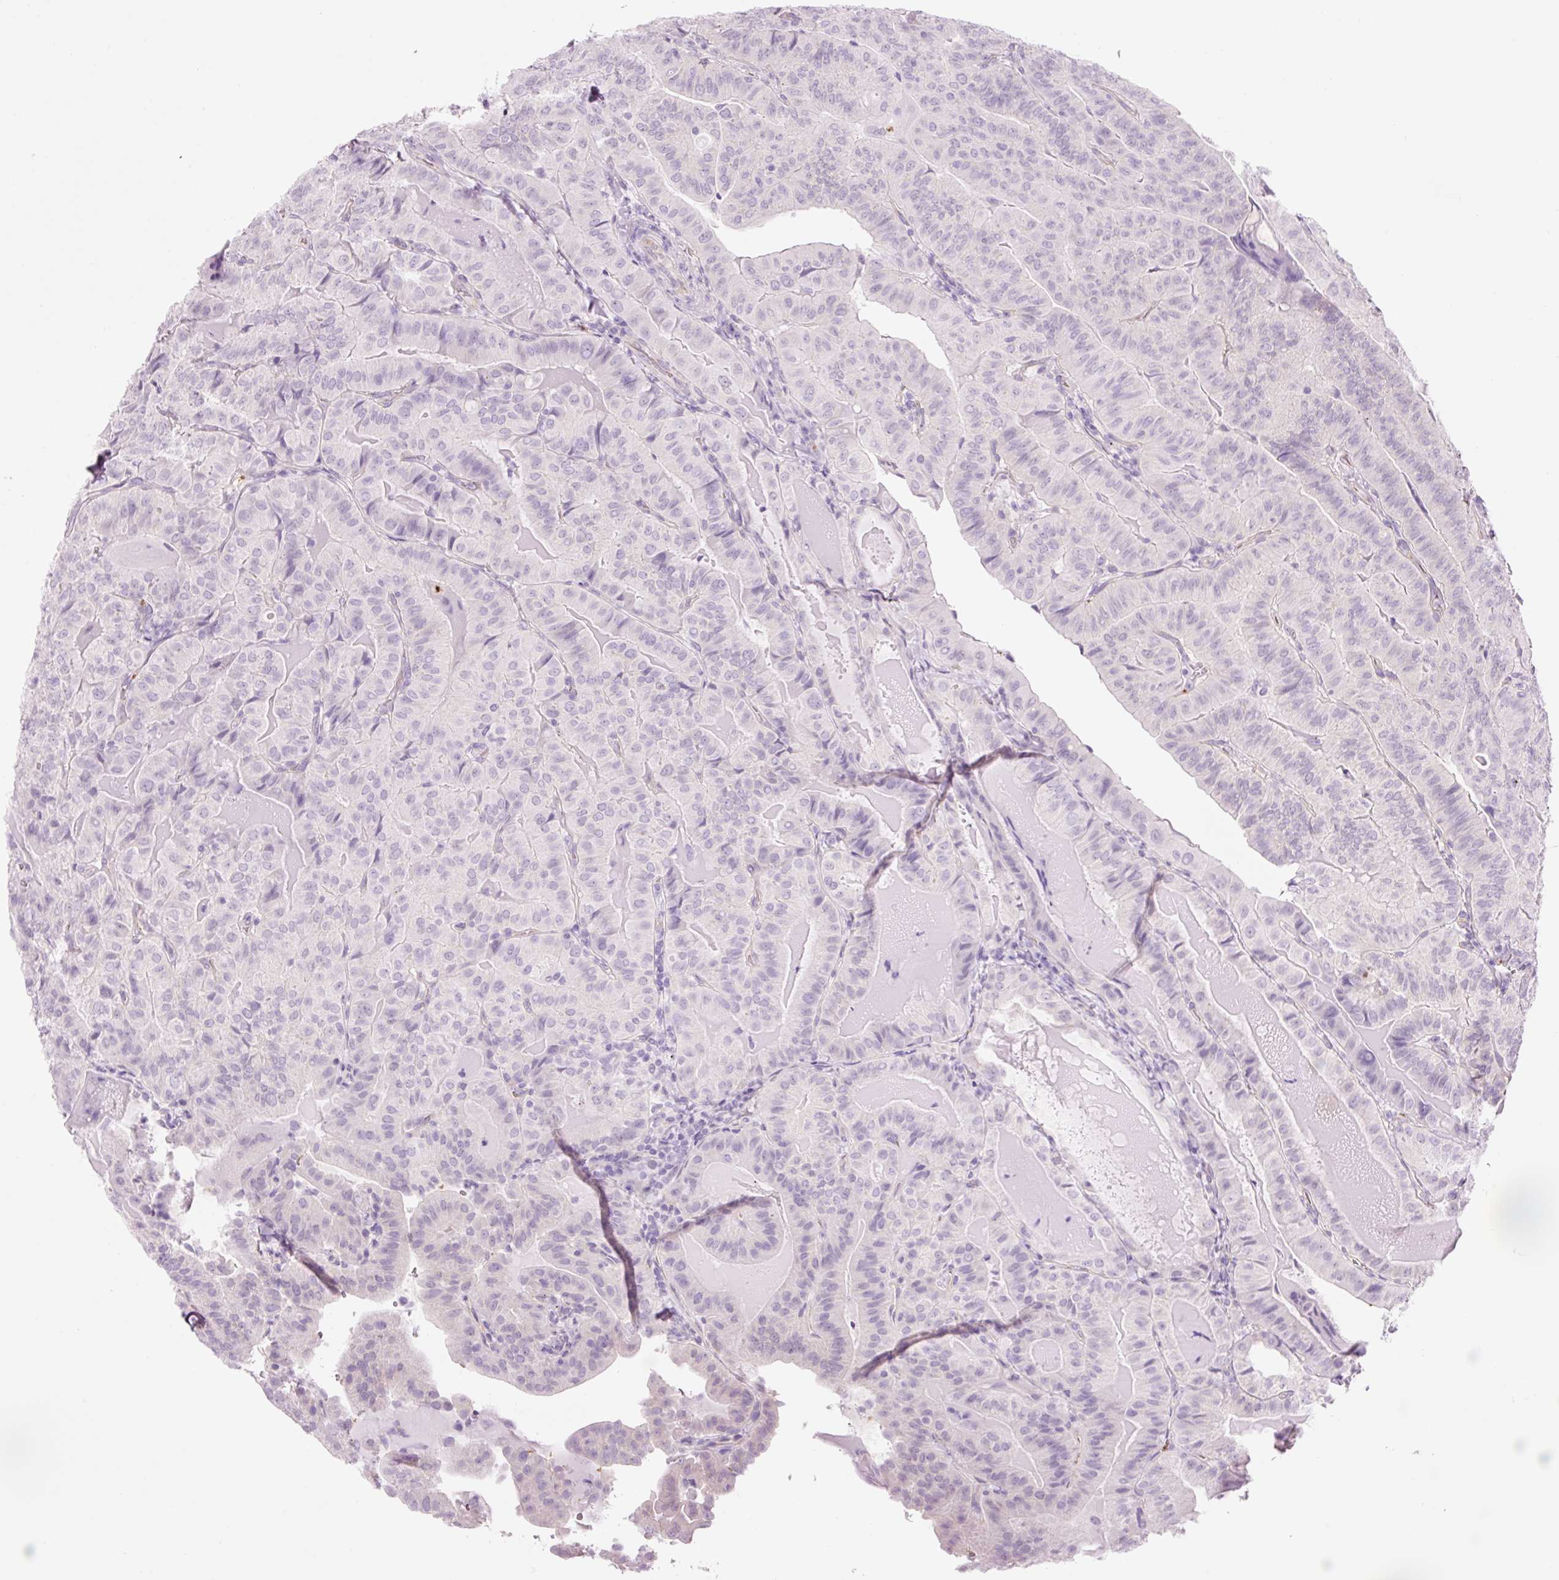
{"staining": {"intensity": "negative", "quantity": "none", "location": "none"}, "tissue": "thyroid cancer", "cell_type": "Tumor cells", "image_type": "cancer", "snomed": [{"axis": "morphology", "description": "Papillary adenocarcinoma, NOS"}, {"axis": "topography", "description": "Thyroid gland"}], "caption": "A high-resolution image shows IHC staining of thyroid cancer, which exhibits no significant staining in tumor cells.", "gene": "HSPA4L", "patient": {"sex": "female", "age": 68}}